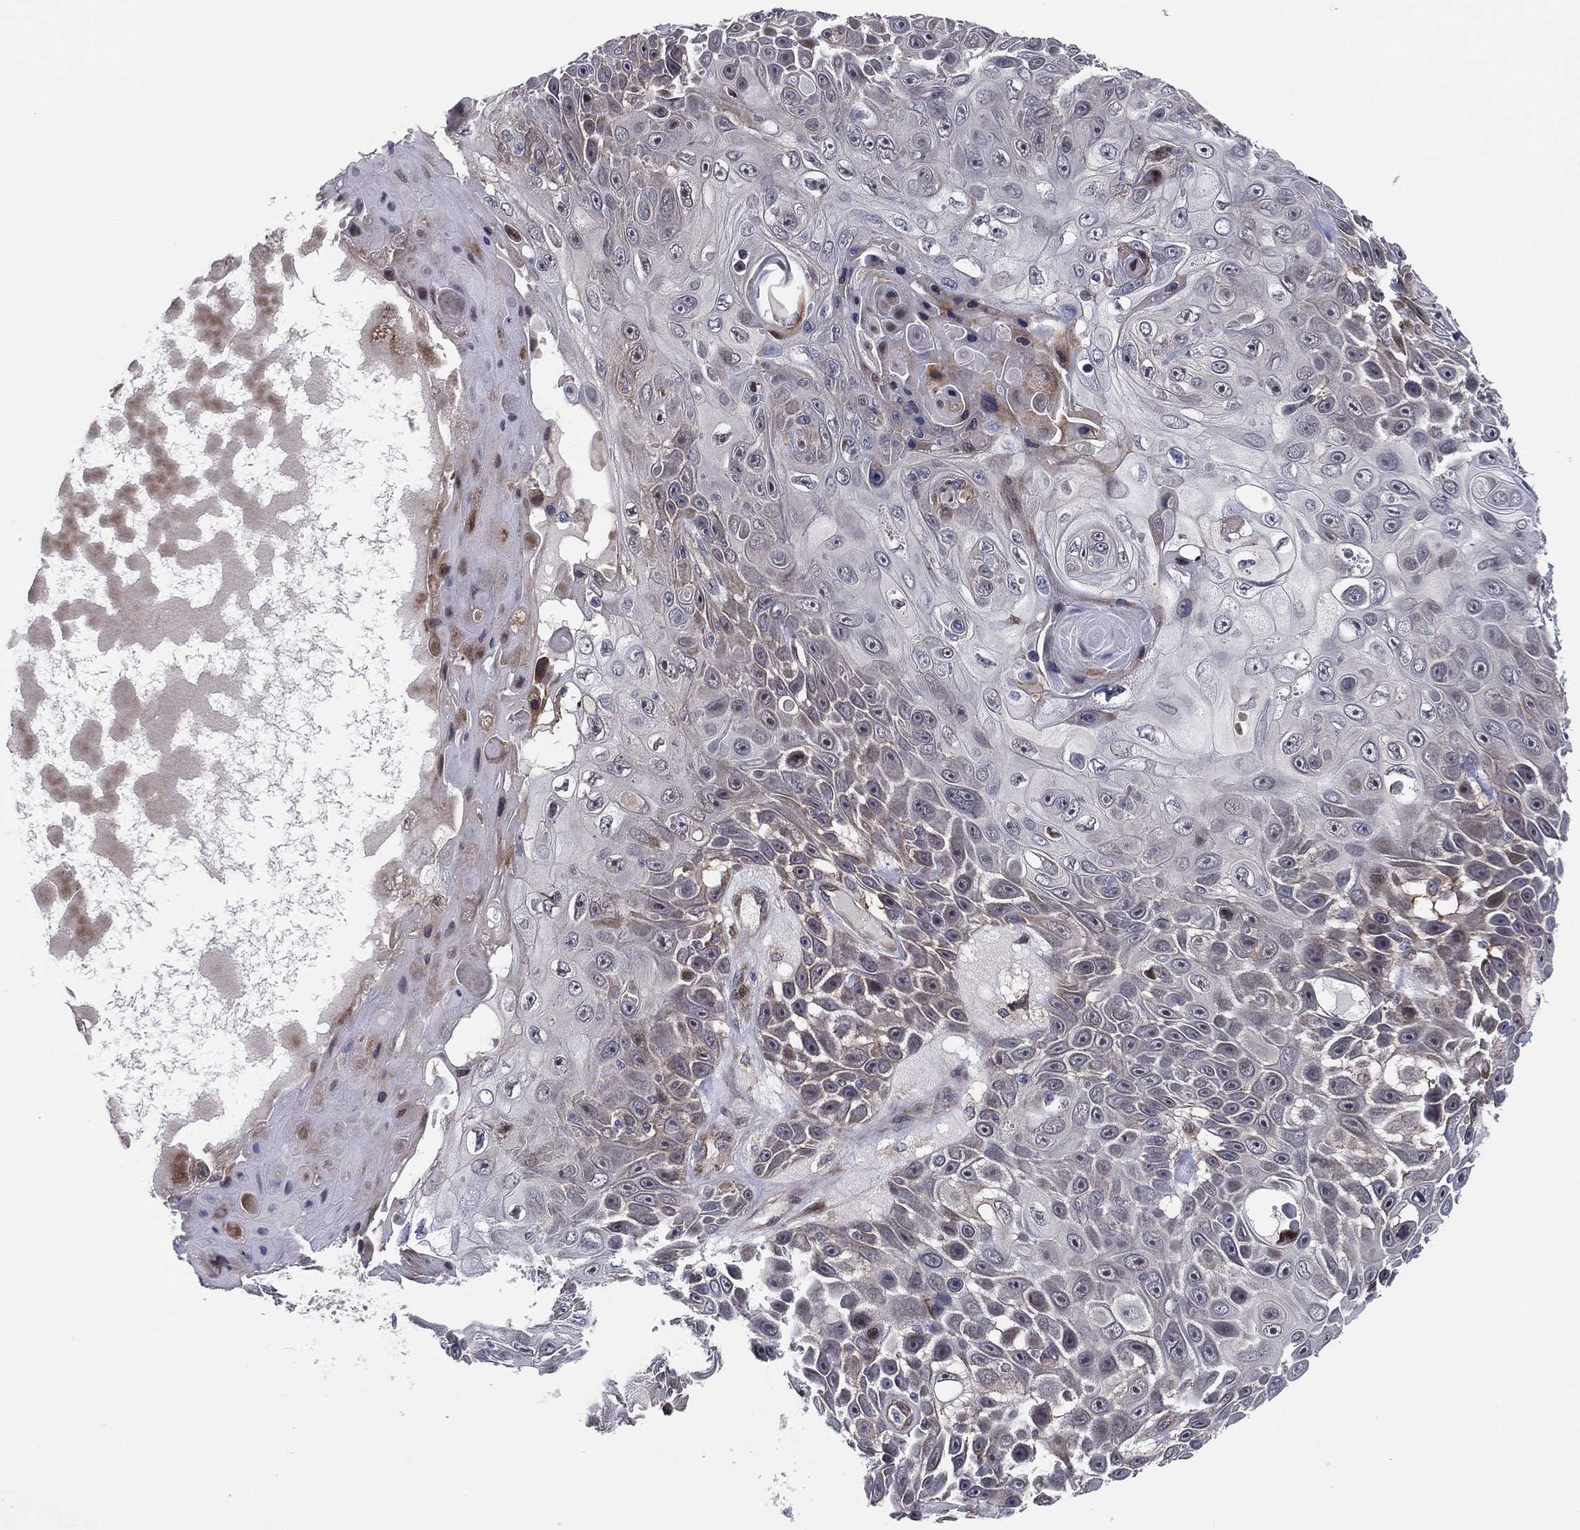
{"staining": {"intensity": "moderate", "quantity": "<25%", "location": "cytoplasmic/membranous"}, "tissue": "skin cancer", "cell_type": "Tumor cells", "image_type": "cancer", "snomed": [{"axis": "morphology", "description": "Squamous cell carcinoma, NOS"}, {"axis": "topography", "description": "Skin"}], "caption": "Protein expression by immunohistochemistry reveals moderate cytoplasmic/membranous expression in about <25% of tumor cells in skin cancer (squamous cell carcinoma). The staining was performed using DAB (3,3'-diaminobenzidine), with brown indicating positive protein expression. Nuclei are stained blue with hematoxylin.", "gene": "UTP14A", "patient": {"sex": "male", "age": 82}}